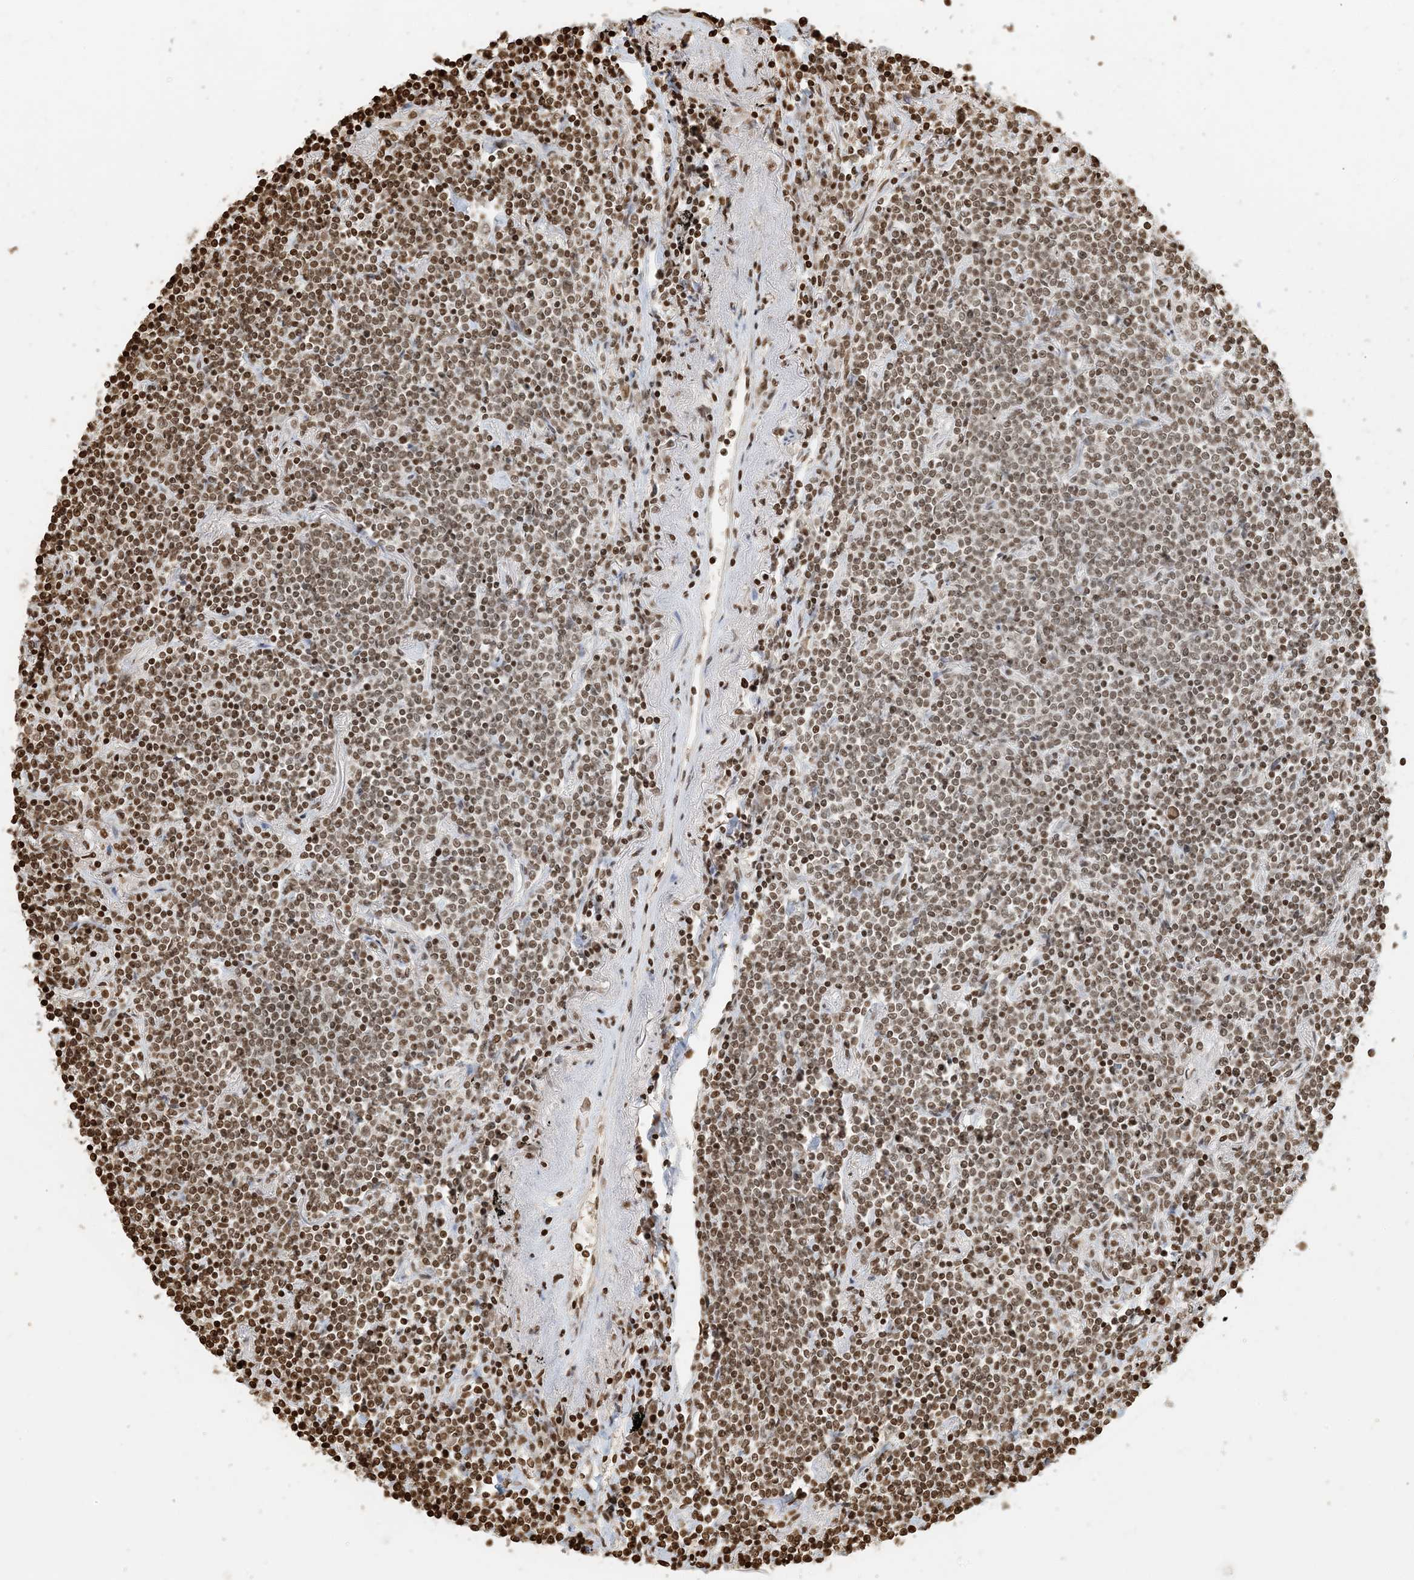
{"staining": {"intensity": "moderate", "quantity": ">75%", "location": "nuclear"}, "tissue": "lymphoma", "cell_type": "Tumor cells", "image_type": "cancer", "snomed": [{"axis": "morphology", "description": "Malignant lymphoma, non-Hodgkin's type, Low grade"}, {"axis": "topography", "description": "Lung"}], "caption": "This image displays immunohistochemistry (IHC) staining of lymphoma, with medium moderate nuclear staining in about >75% of tumor cells.", "gene": "H3-3B", "patient": {"sex": "female", "age": 71}}